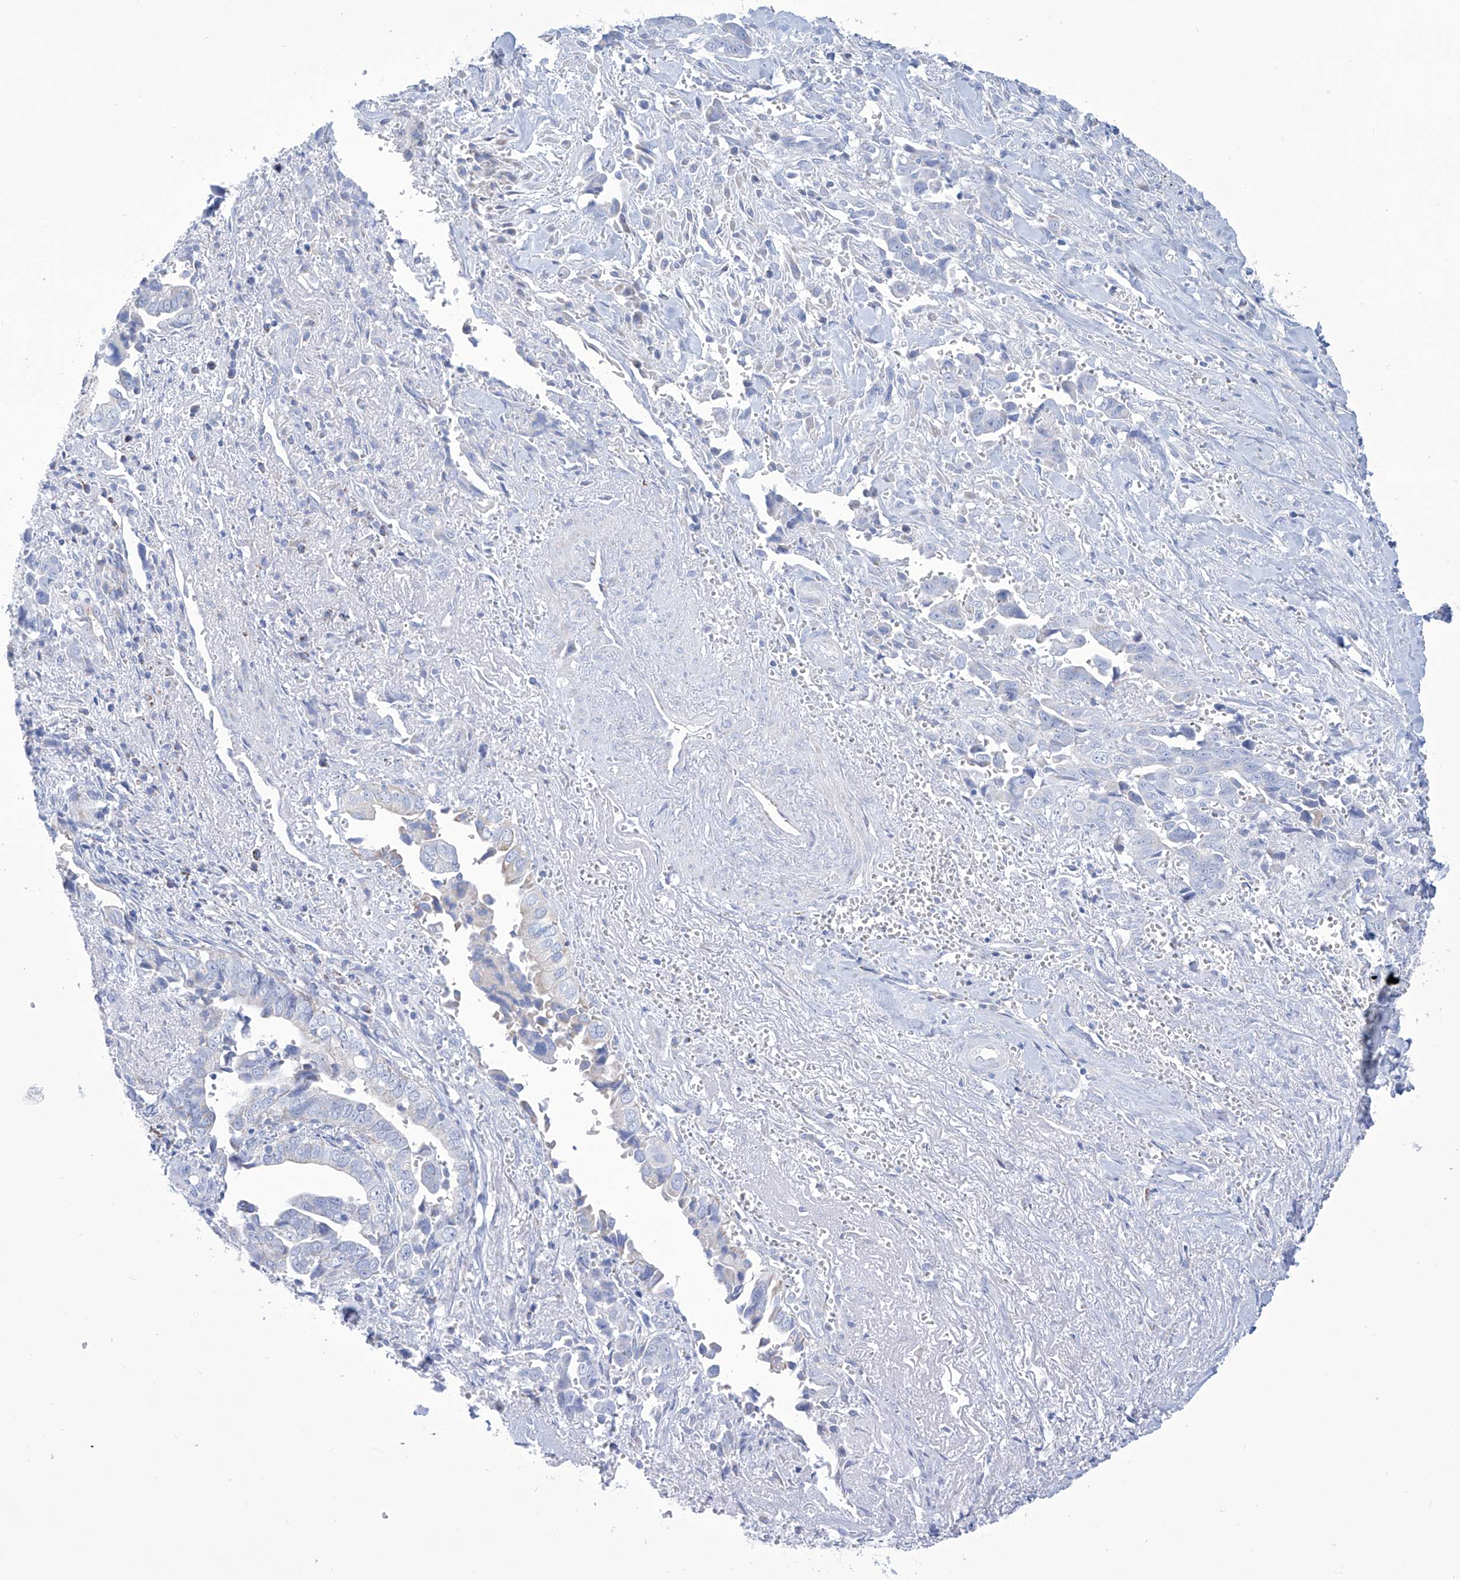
{"staining": {"intensity": "negative", "quantity": "none", "location": "none"}, "tissue": "liver cancer", "cell_type": "Tumor cells", "image_type": "cancer", "snomed": [{"axis": "morphology", "description": "Cholangiocarcinoma"}, {"axis": "topography", "description": "Liver"}], "caption": "High magnification brightfield microscopy of cholangiocarcinoma (liver) stained with DAB (brown) and counterstained with hematoxylin (blue): tumor cells show no significant expression. (DAB (3,3'-diaminobenzidine) immunohistochemistry (IHC), high magnification).", "gene": "ALDH6A1", "patient": {"sex": "female", "age": 79}}